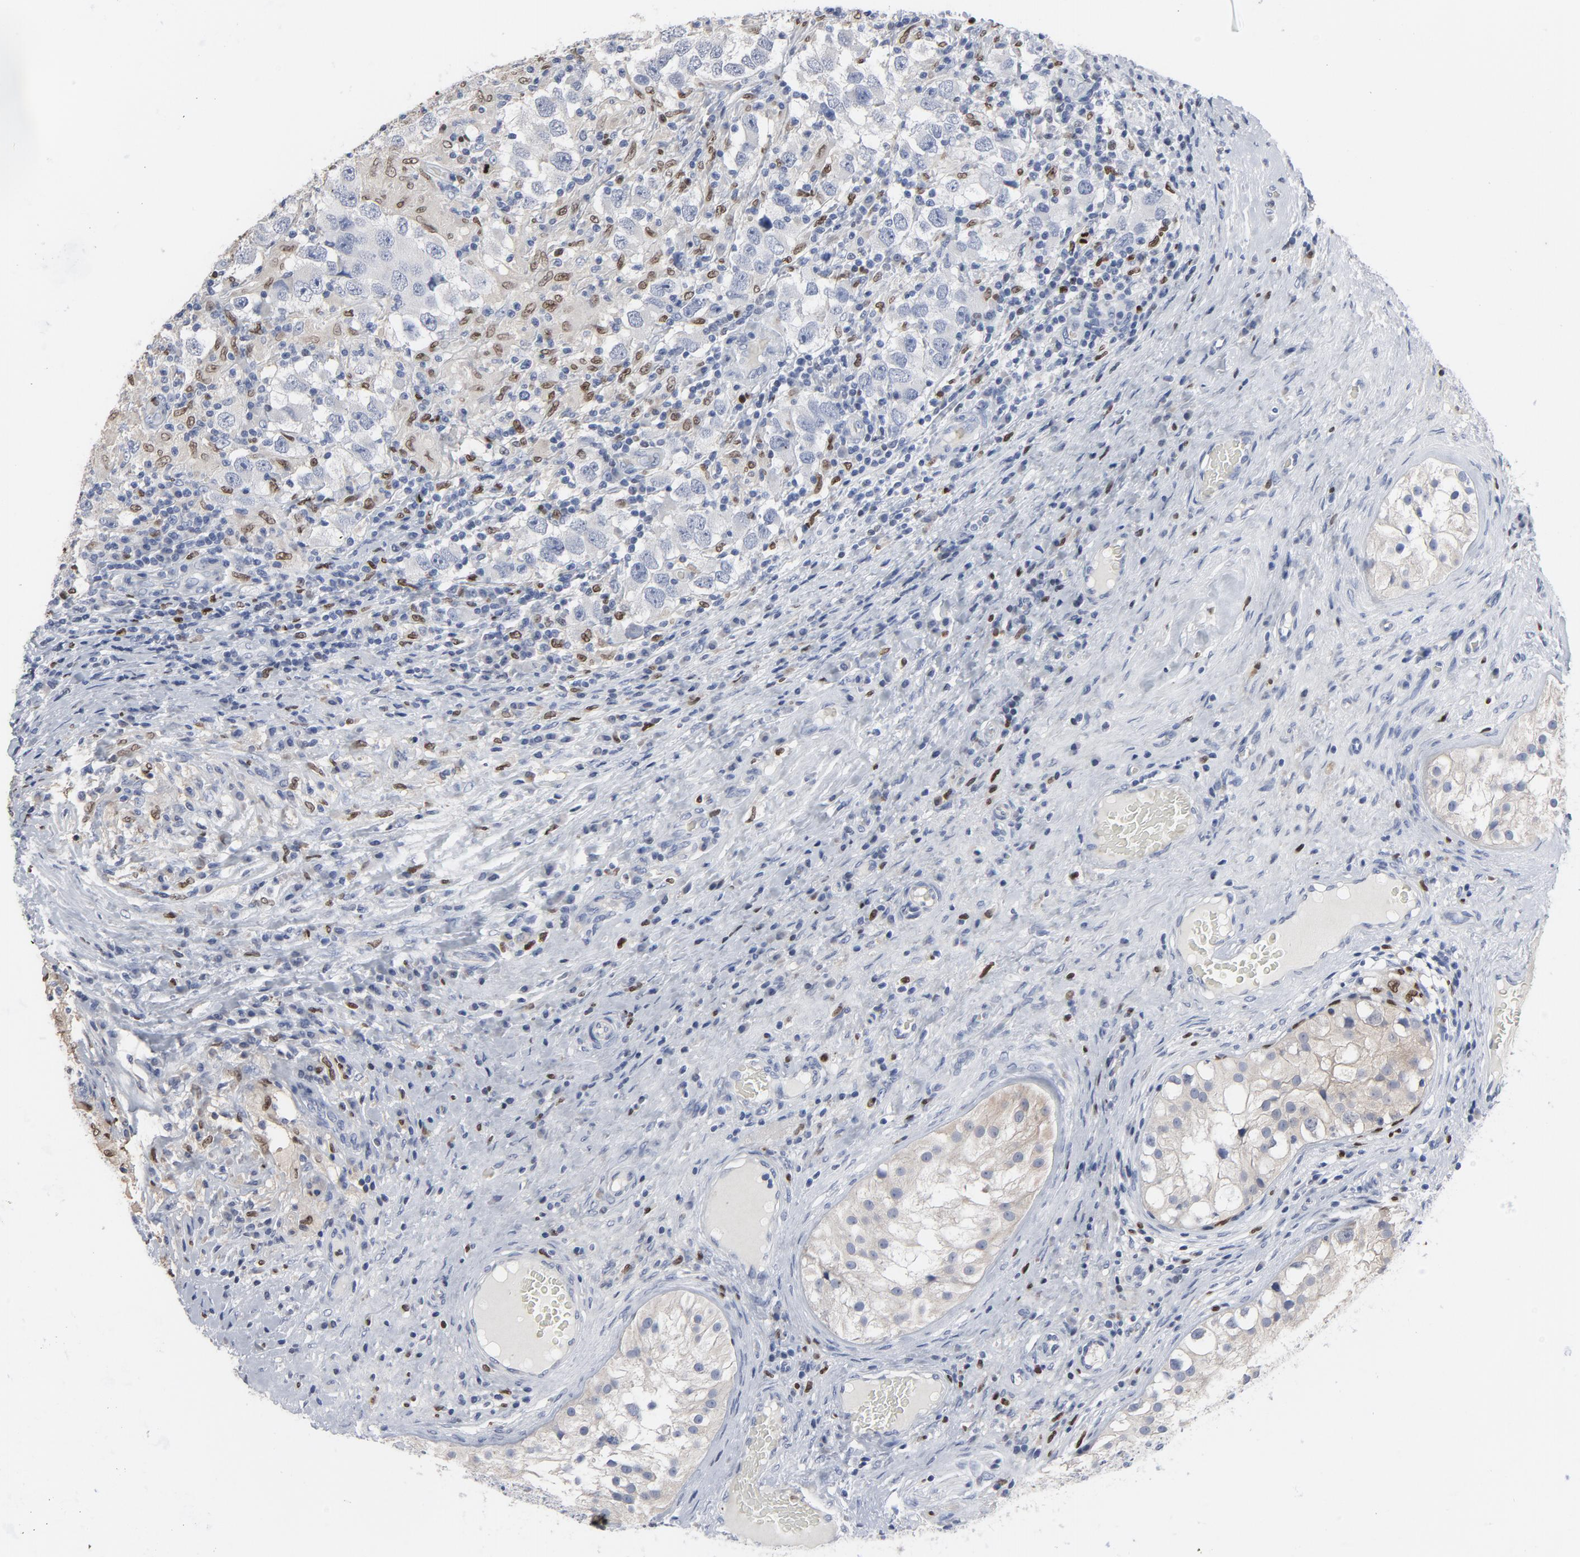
{"staining": {"intensity": "negative", "quantity": "none", "location": "none"}, "tissue": "testis cancer", "cell_type": "Tumor cells", "image_type": "cancer", "snomed": [{"axis": "morphology", "description": "Carcinoma, Embryonal, NOS"}, {"axis": "topography", "description": "Testis"}], "caption": "An immunohistochemistry micrograph of testis cancer (embryonal carcinoma) is shown. There is no staining in tumor cells of testis cancer (embryonal carcinoma).", "gene": "SPI1", "patient": {"sex": "male", "age": 21}}